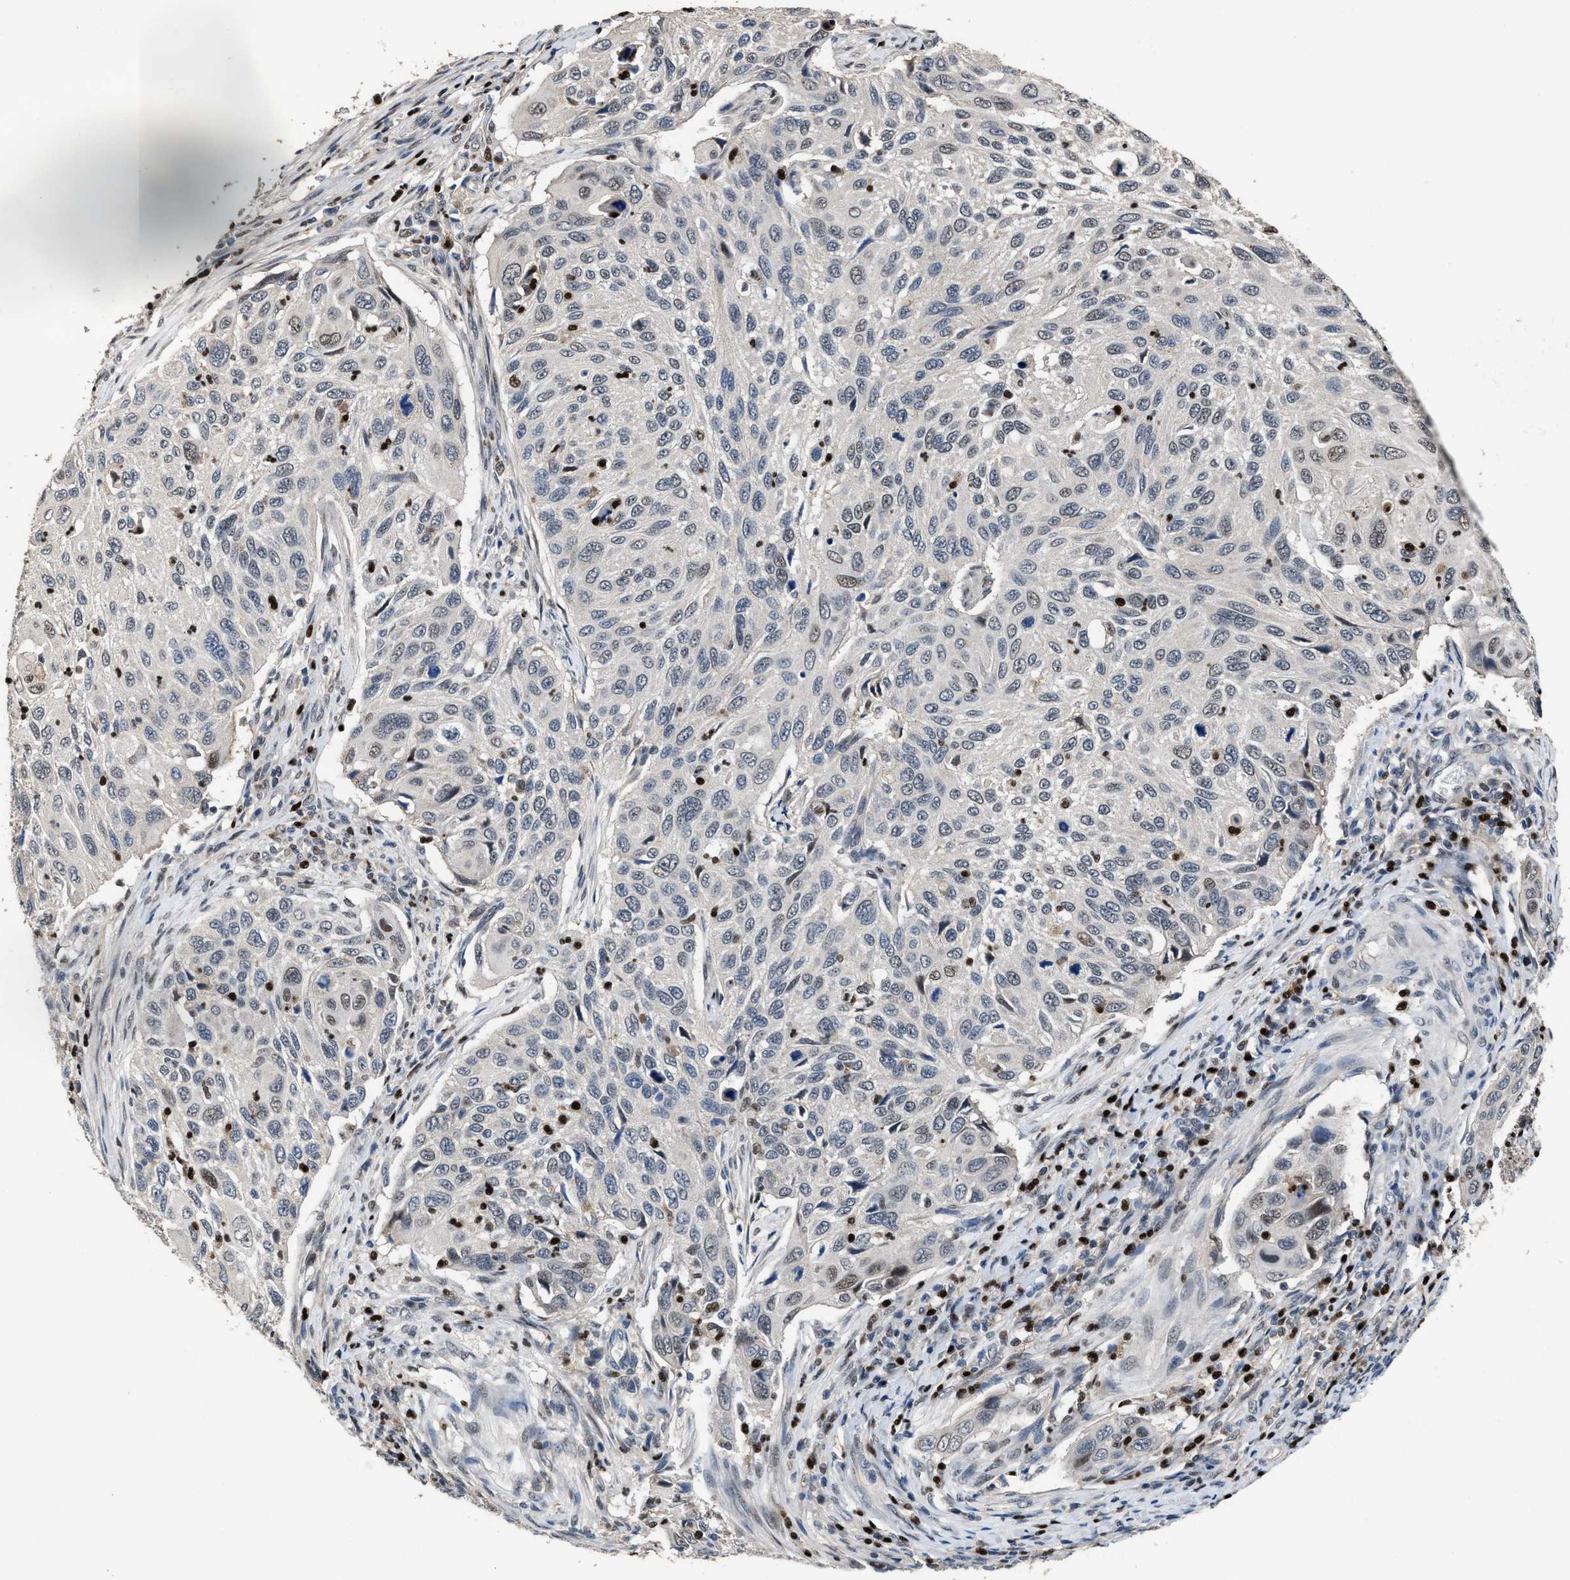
{"staining": {"intensity": "weak", "quantity": "<25%", "location": "nuclear"}, "tissue": "cervical cancer", "cell_type": "Tumor cells", "image_type": "cancer", "snomed": [{"axis": "morphology", "description": "Squamous cell carcinoma, NOS"}, {"axis": "topography", "description": "Cervix"}], "caption": "An immunohistochemistry (IHC) histopathology image of cervical cancer is shown. There is no staining in tumor cells of cervical cancer. (Immunohistochemistry (ihc), brightfield microscopy, high magnification).", "gene": "ZNF20", "patient": {"sex": "female", "age": 70}}